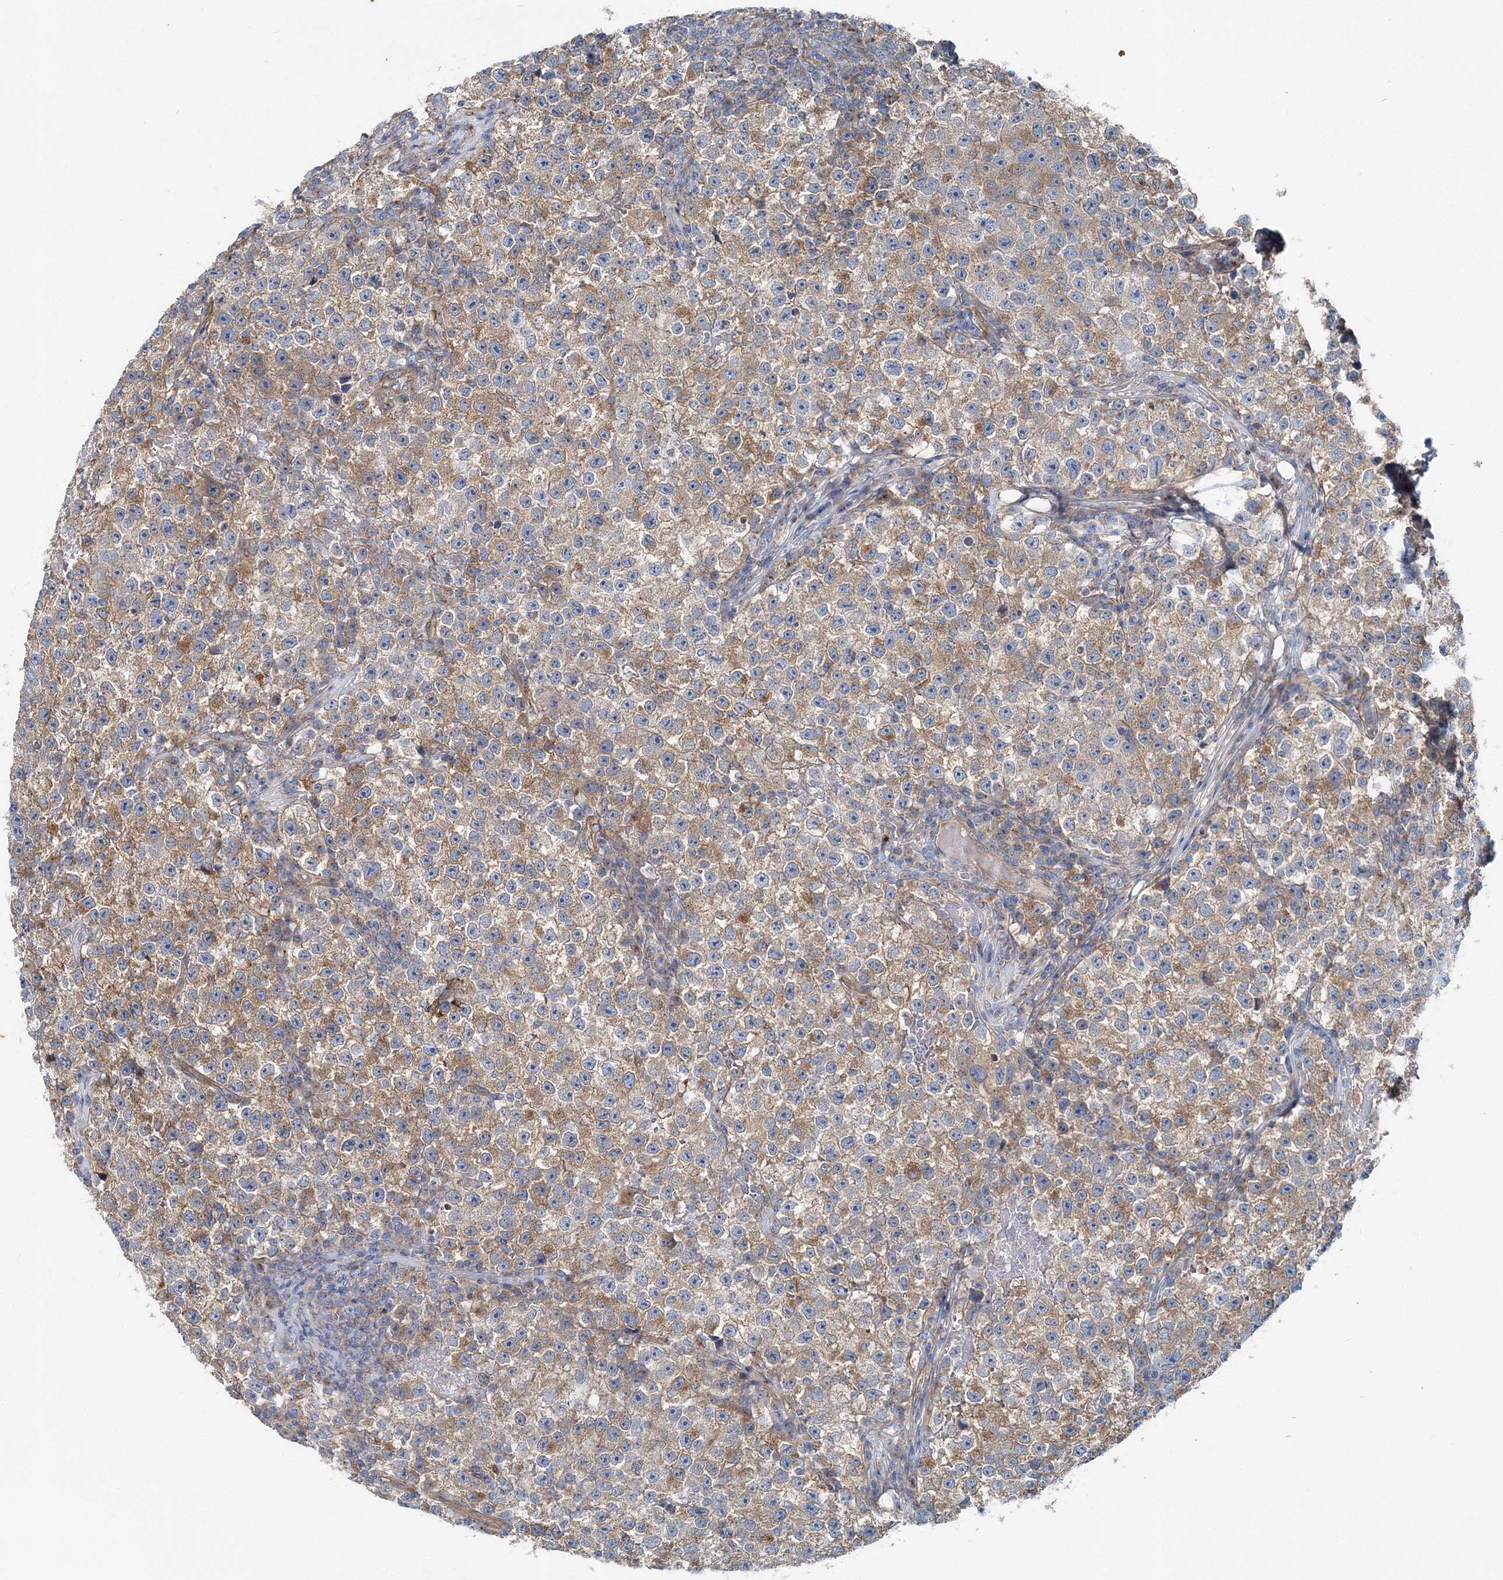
{"staining": {"intensity": "moderate", "quantity": ">75%", "location": "cytoplasmic/membranous"}, "tissue": "testis cancer", "cell_type": "Tumor cells", "image_type": "cancer", "snomed": [{"axis": "morphology", "description": "Seminoma, NOS"}, {"axis": "topography", "description": "Testis"}], "caption": "Testis seminoma tissue reveals moderate cytoplasmic/membranous expression in about >75% of tumor cells", "gene": "MPHOSPH9", "patient": {"sex": "male", "age": 22}}